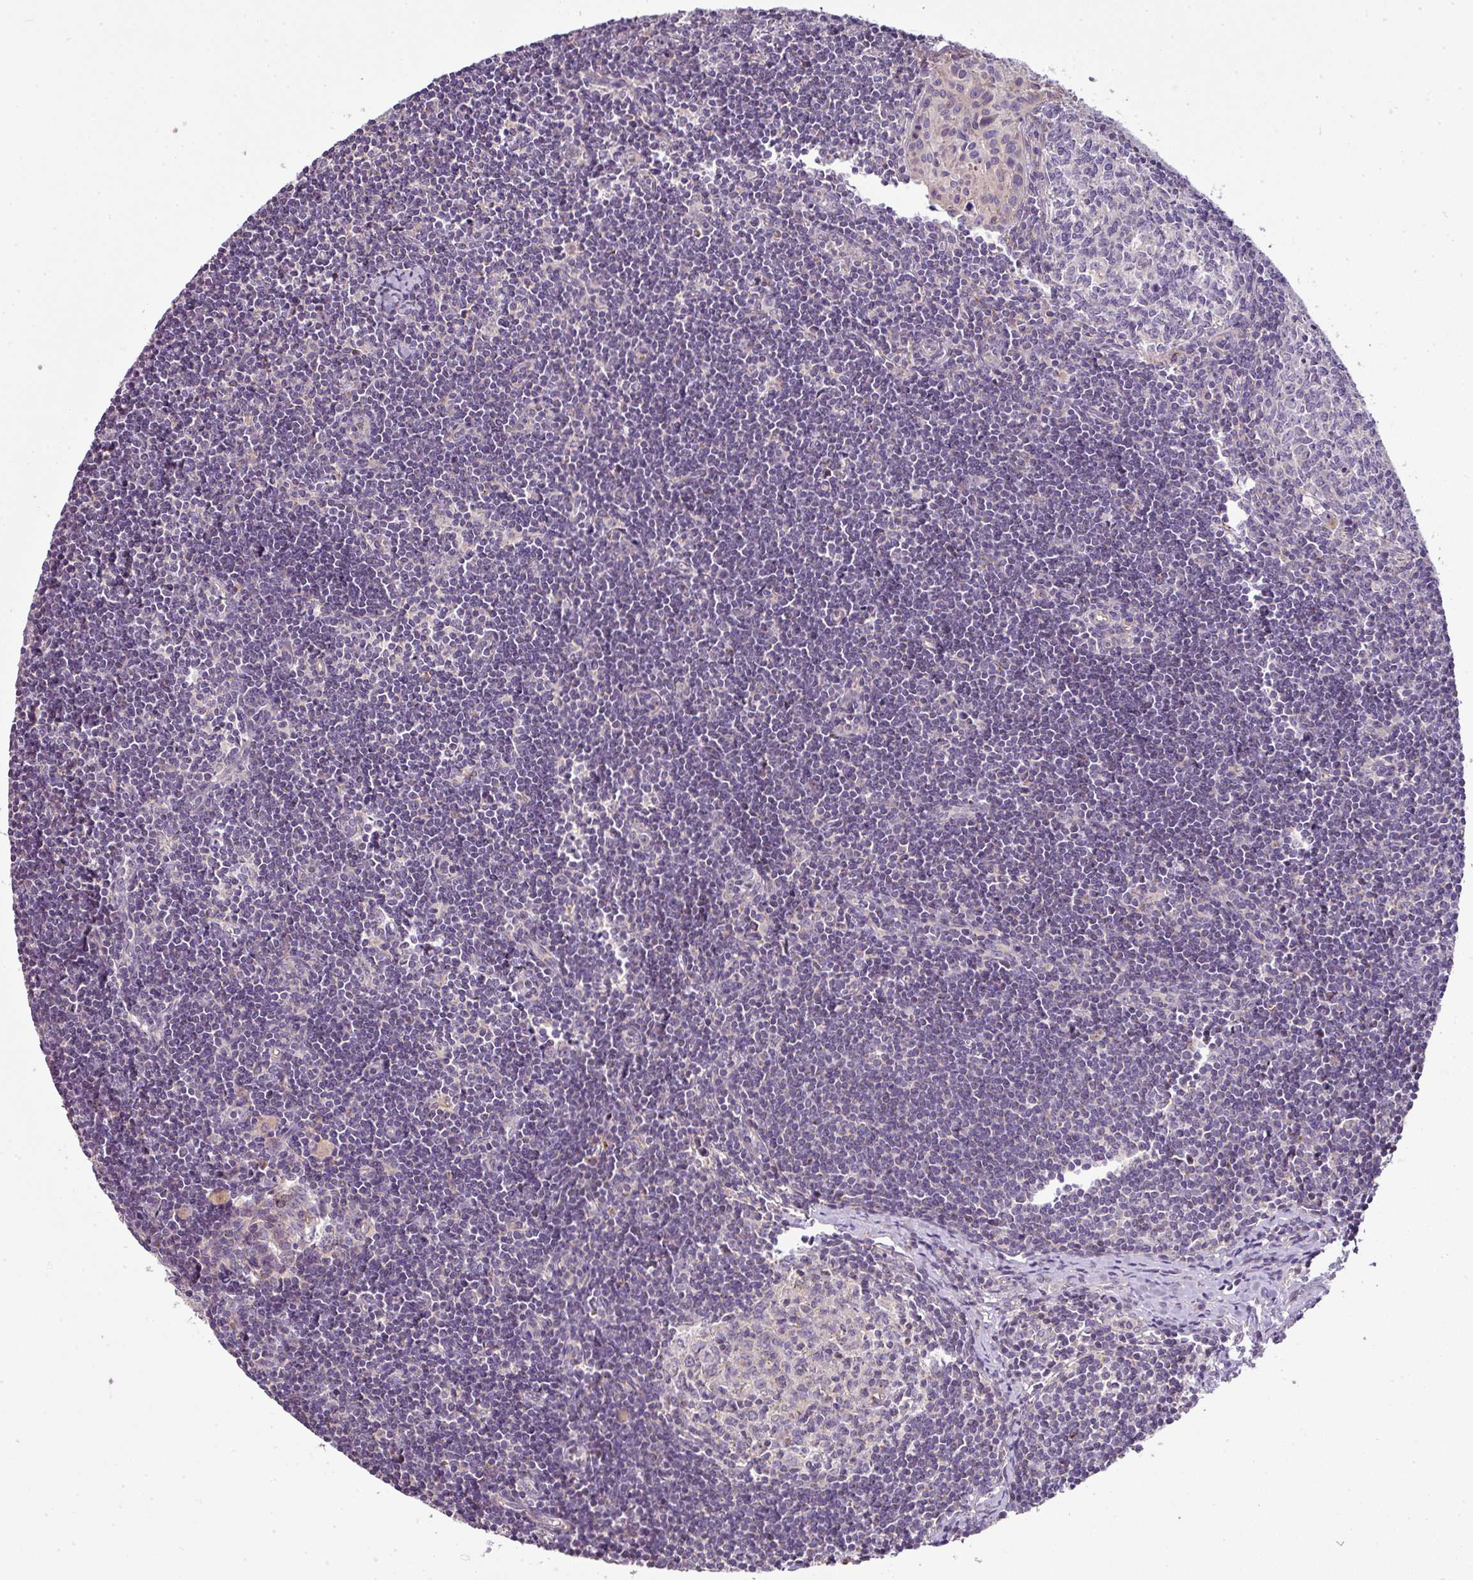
{"staining": {"intensity": "negative", "quantity": "none", "location": "none"}, "tissue": "lymph node", "cell_type": "Germinal center cells", "image_type": "normal", "snomed": [{"axis": "morphology", "description": "Normal tissue, NOS"}, {"axis": "topography", "description": "Lymph node"}], "caption": "The photomicrograph displays no staining of germinal center cells in normal lymph node.", "gene": "GAN", "patient": {"sex": "female", "age": 29}}